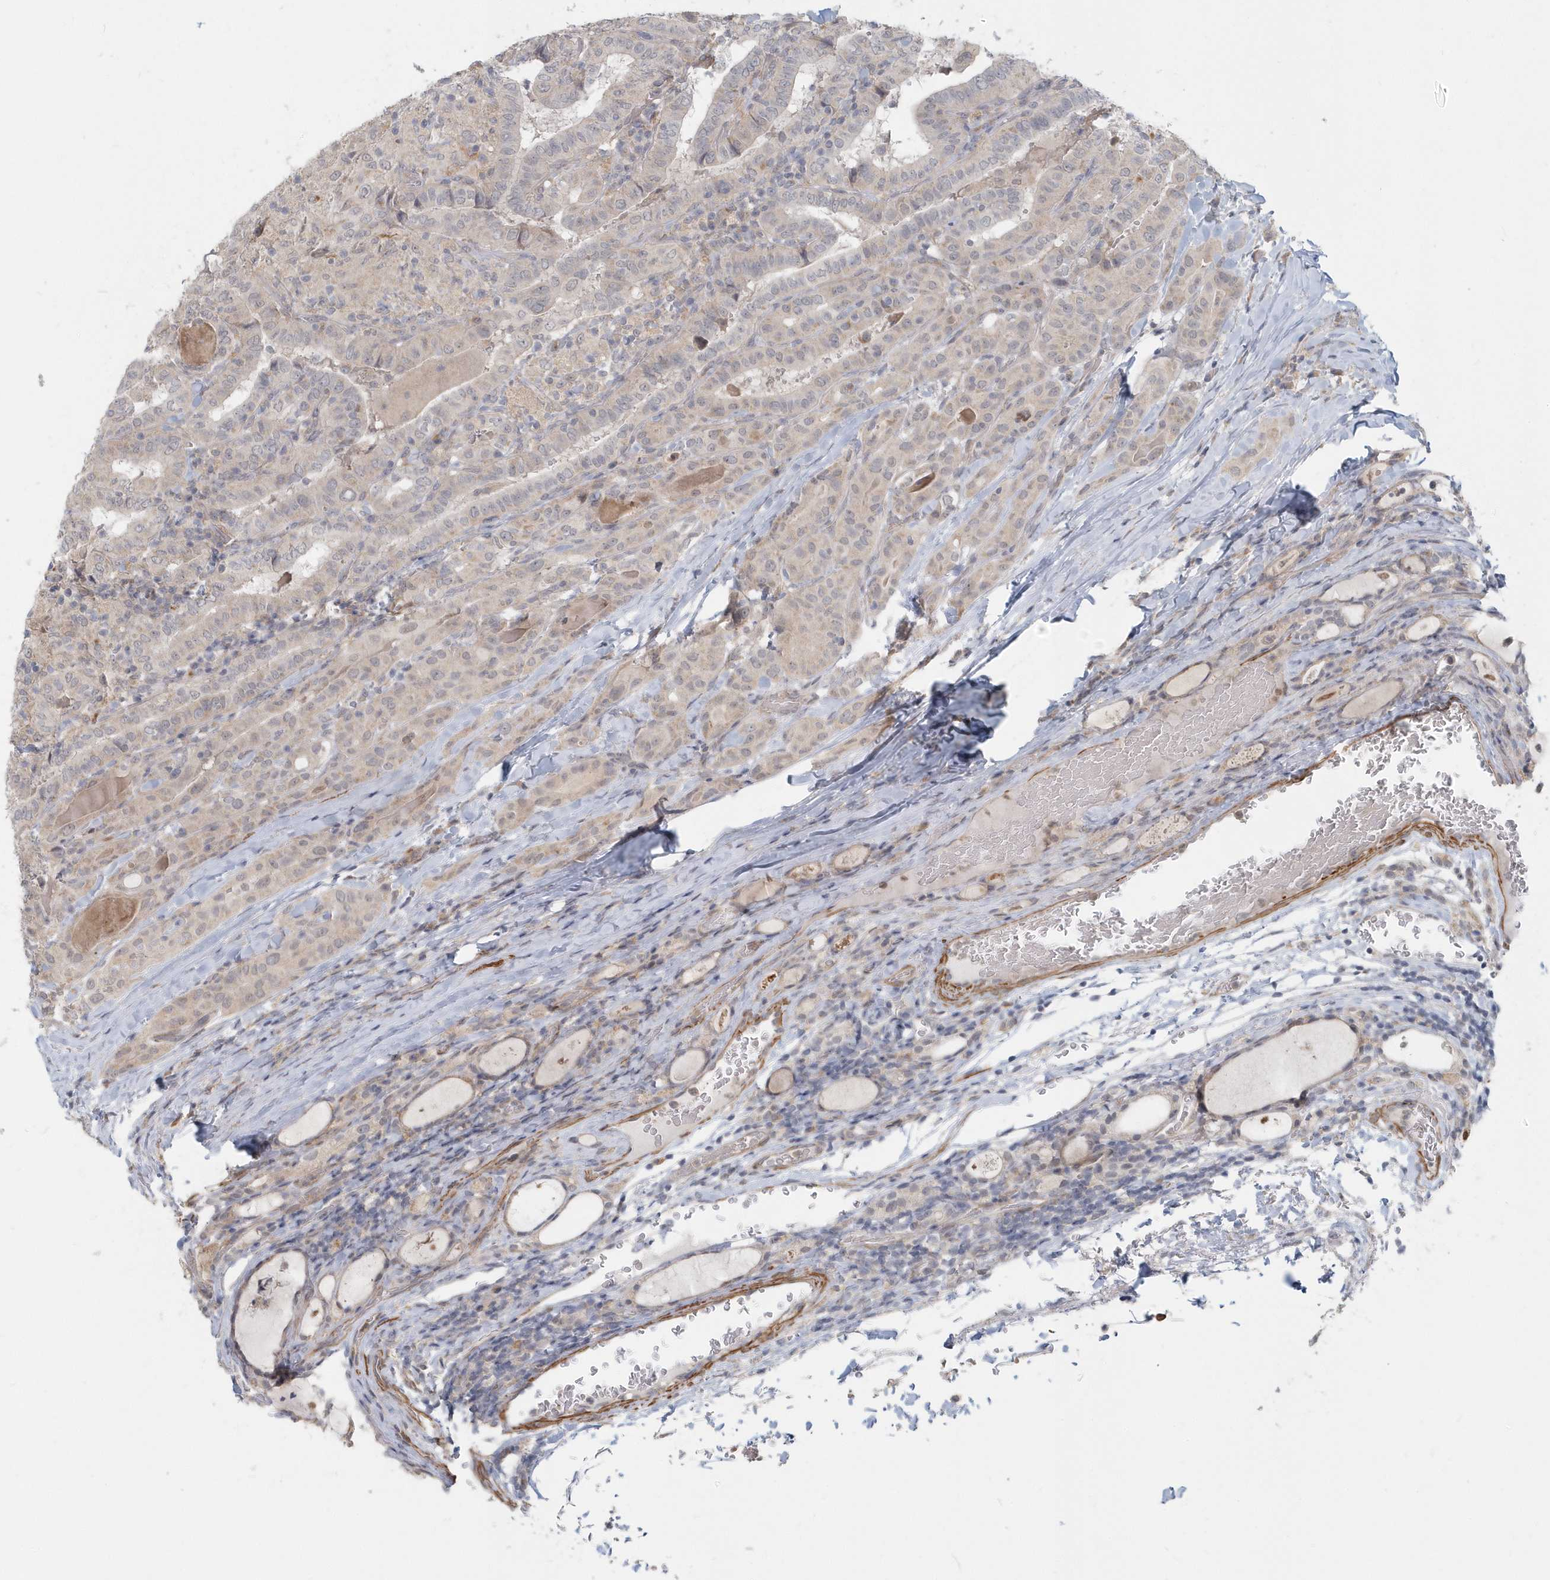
{"staining": {"intensity": "negative", "quantity": "none", "location": "none"}, "tissue": "thyroid cancer", "cell_type": "Tumor cells", "image_type": "cancer", "snomed": [{"axis": "morphology", "description": "Papillary adenocarcinoma, NOS"}, {"axis": "topography", "description": "Thyroid gland"}], "caption": "The photomicrograph displays no significant expression in tumor cells of thyroid papillary adenocarcinoma. (DAB (3,3'-diaminobenzidine) immunohistochemistry visualized using brightfield microscopy, high magnification).", "gene": "NAPB", "patient": {"sex": "female", "age": 72}}